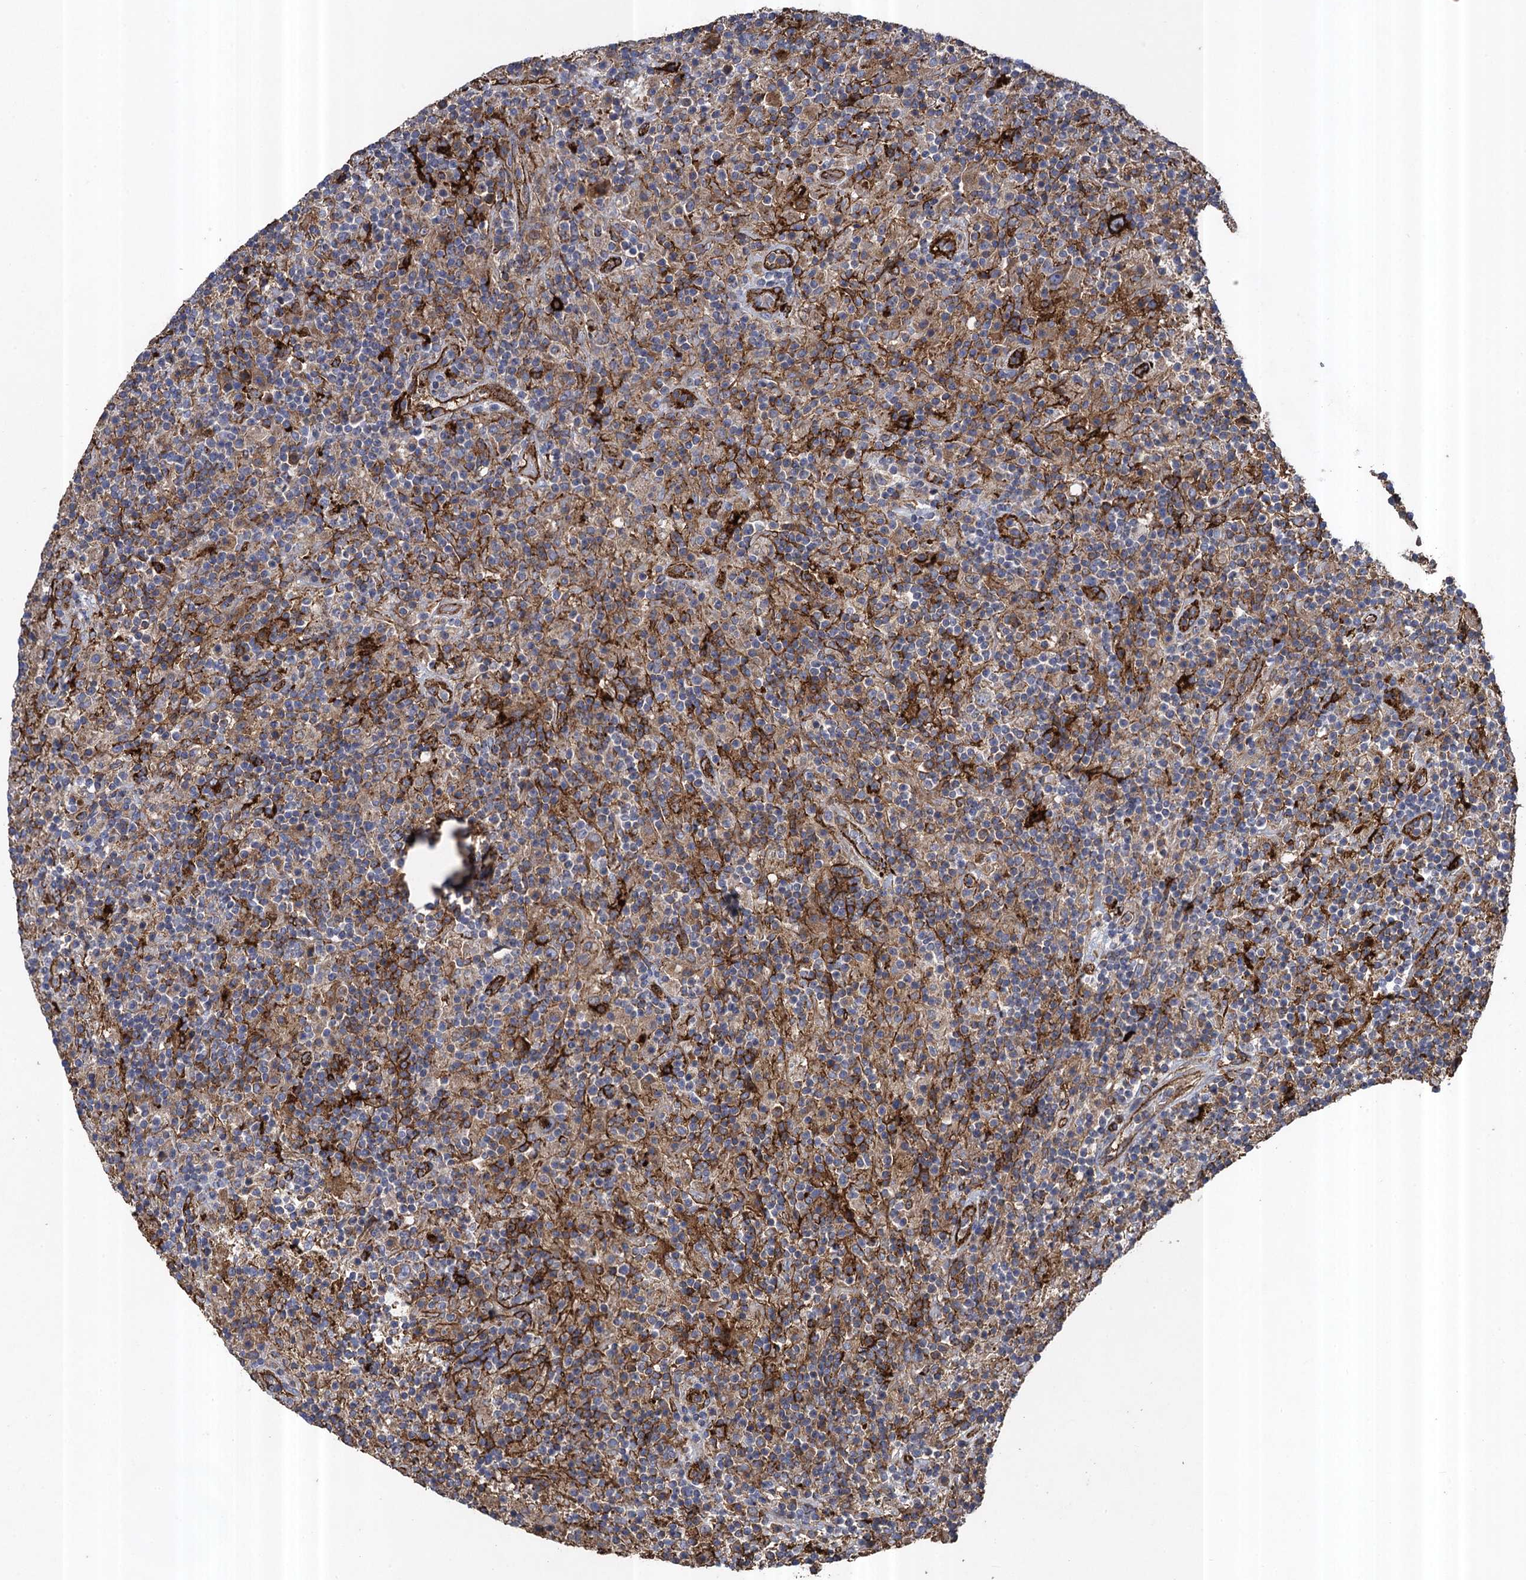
{"staining": {"intensity": "strong", "quantity": "<25%", "location": "cytoplasmic/membranous"}, "tissue": "lymphoma", "cell_type": "Tumor cells", "image_type": "cancer", "snomed": [{"axis": "morphology", "description": "Hodgkin's disease, NOS"}, {"axis": "topography", "description": "Lymph node"}], "caption": "Hodgkin's disease tissue demonstrates strong cytoplasmic/membranous staining in about <25% of tumor cells, visualized by immunohistochemistry.", "gene": "TXNDC11", "patient": {"sex": "male", "age": 70}}